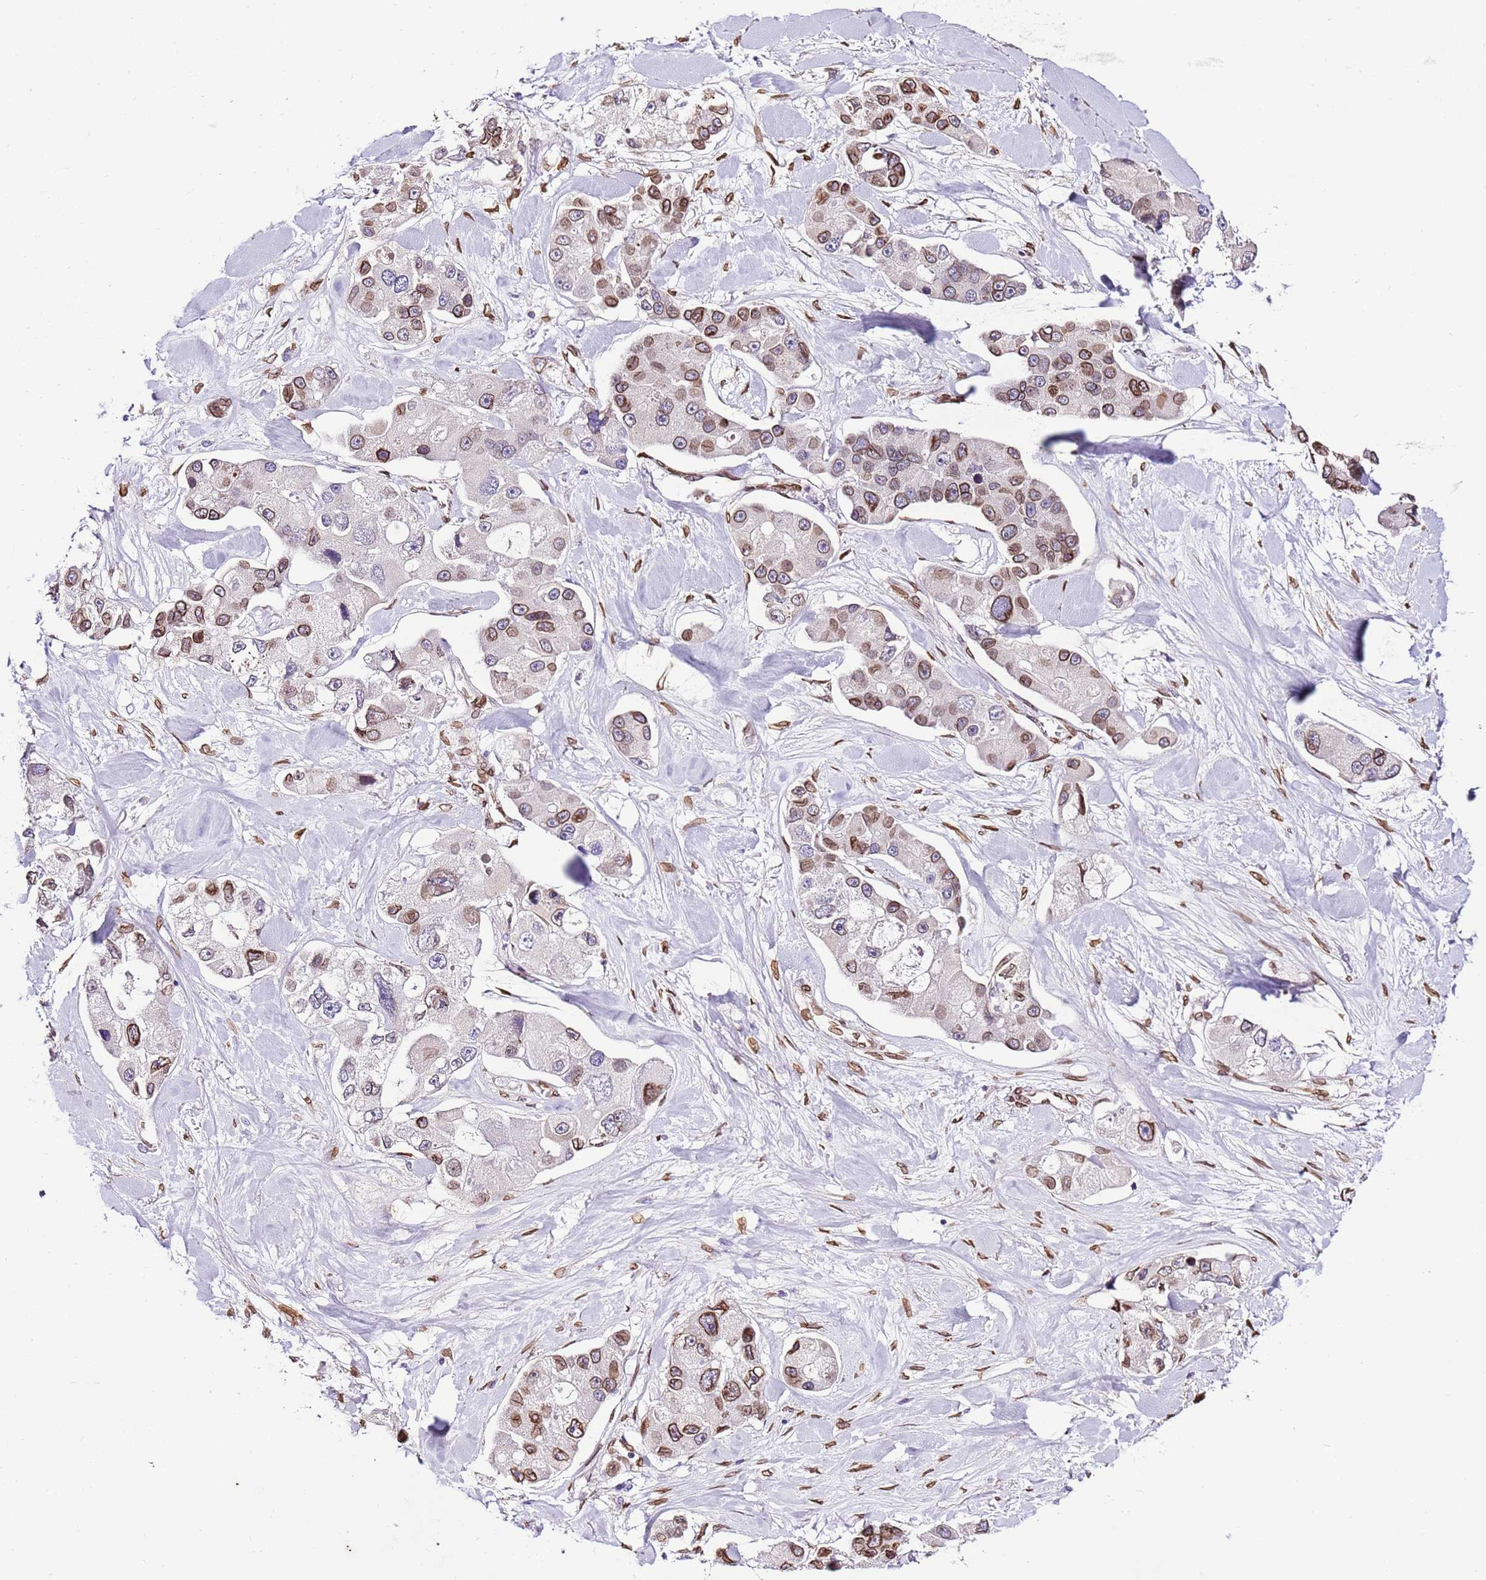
{"staining": {"intensity": "moderate", "quantity": ">75%", "location": "cytoplasmic/membranous,nuclear"}, "tissue": "lung cancer", "cell_type": "Tumor cells", "image_type": "cancer", "snomed": [{"axis": "morphology", "description": "Adenocarcinoma, NOS"}, {"axis": "topography", "description": "Lung"}], "caption": "Protein expression analysis of lung adenocarcinoma displays moderate cytoplasmic/membranous and nuclear expression in about >75% of tumor cells.", "gene": "TMEM47", "patient": {"sex": "female", "age": 54}}